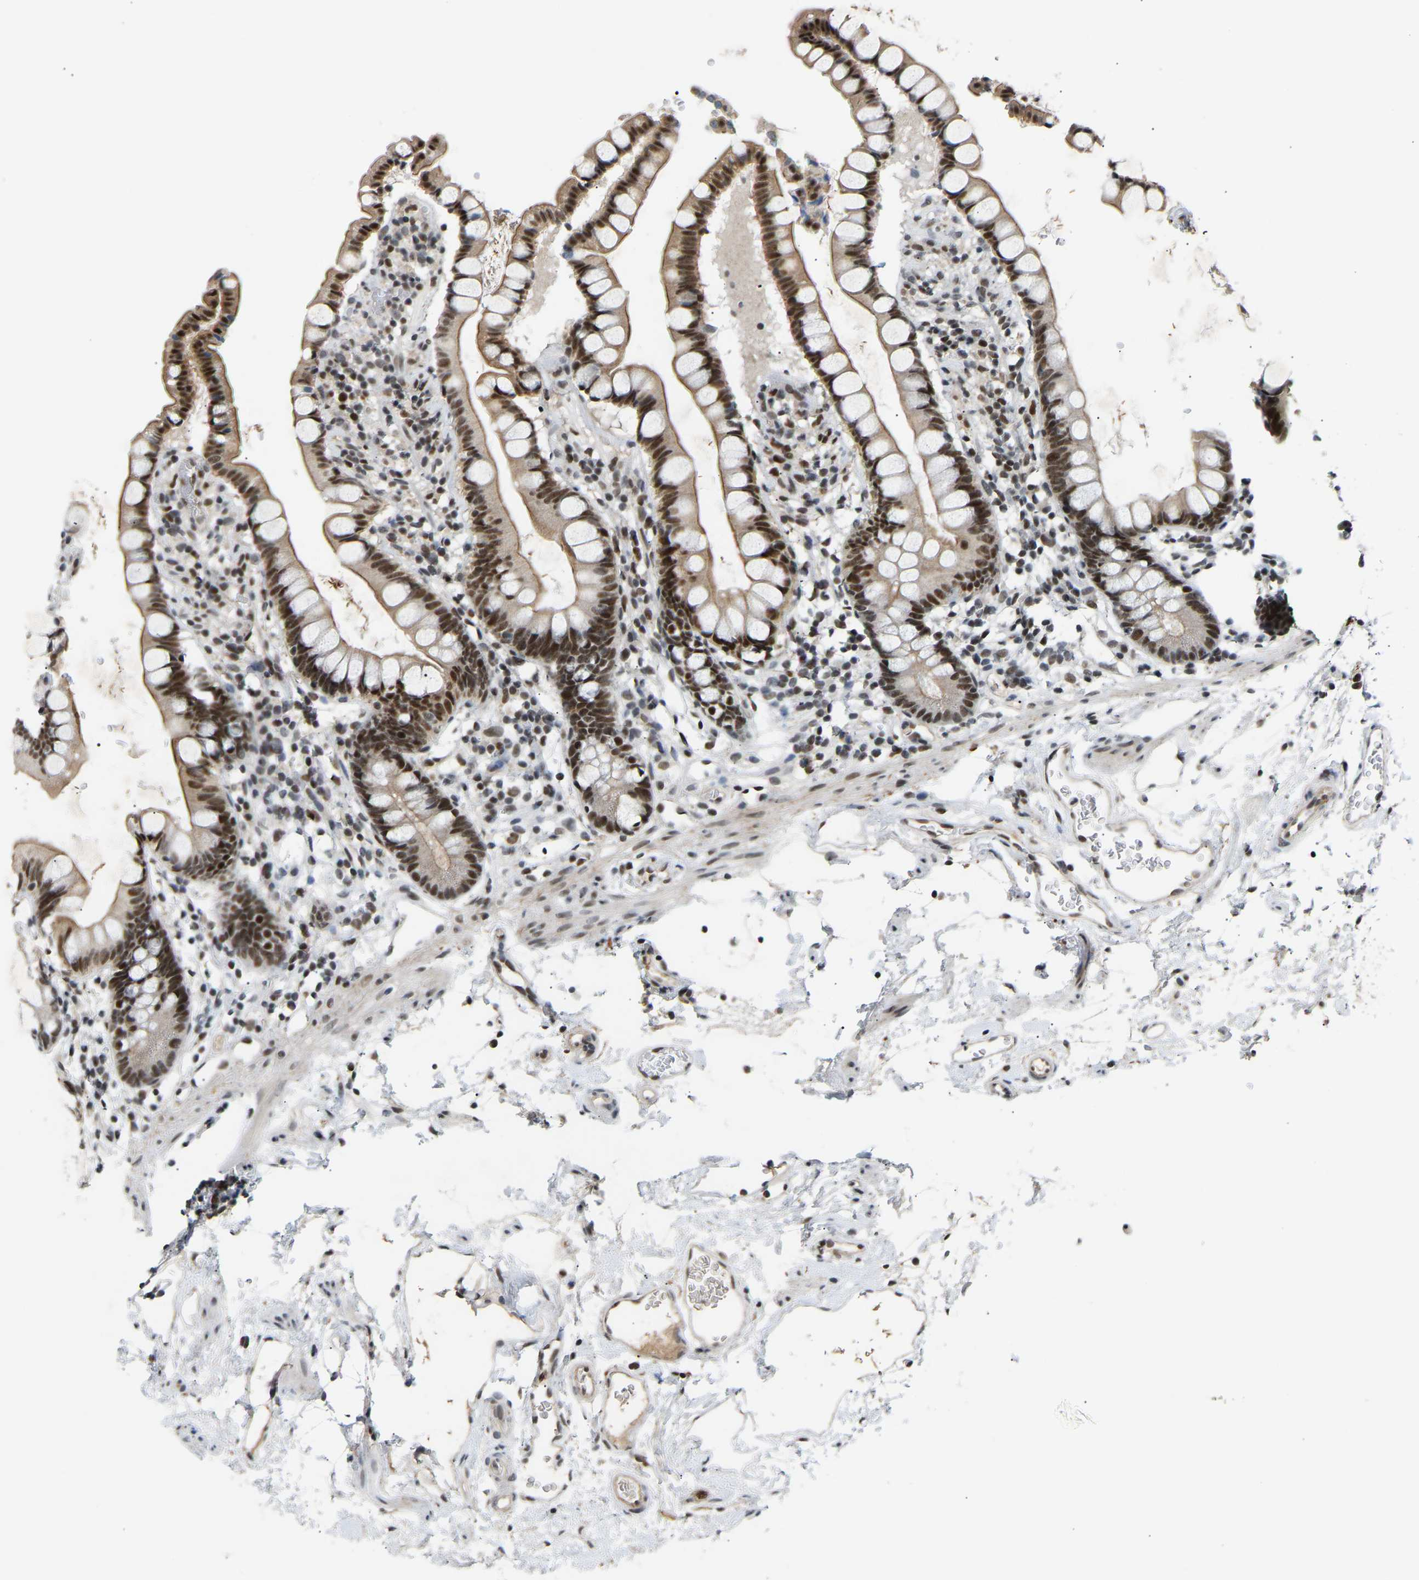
{"staining": {"intensity": "strong", "quantity": ">75%", "location": "nuclear"}, "tissue": "small intestine", "cell_type": "Glandular cells", "image_type": "normal", "snomed": [{"axis": "morphology", "description": "Normal tissue, NOS"}, {"axis": "topography", "description": "Small intestine"}], "caption": "Human small intestine stained for a protein (brown) reveals strong nuclear positive expression in about >75% of glandular cells.", "gene": "RBM15", "patient": {"sex": "female", "age": 84}}